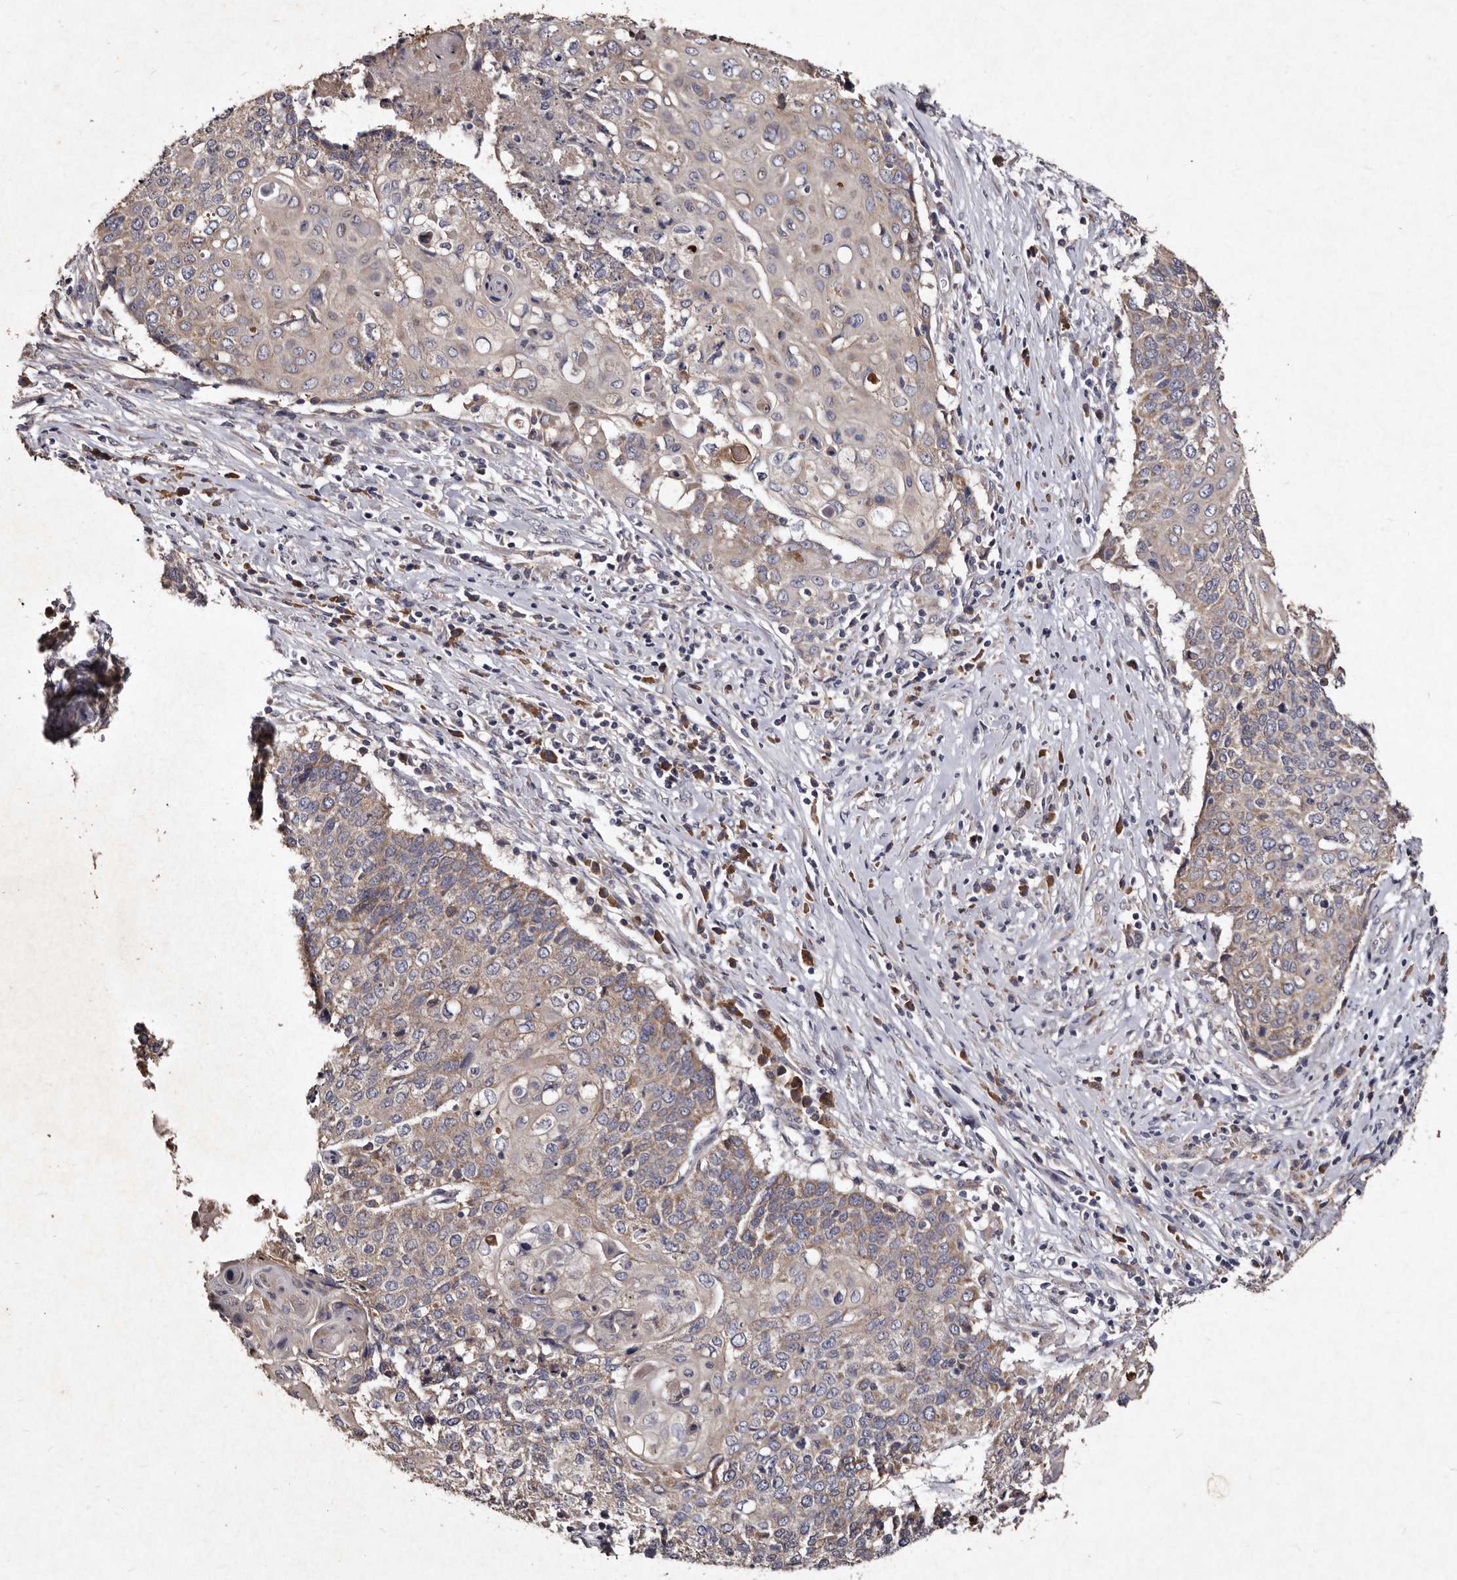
{"staining": {"intensity": "weak", "quantity": "25%-75%", "location": "cytoplasmic/membranous"}, "tissue": "cervical cancer", "cell_type": "Tumor cells", "image_type": "cancer", "snomed": [{"axis": "morphology", "description": "Squamous cell carcinoma, NOS"}, {"axis": "topography", "description": "Cervix"}], "caption": "Immunohistochemistry staining of cervical cancer (squamous cell carcinoma), which displays low levels of weak cytoplasmic/membranous staining in about 25%-75% of tumor cells indicating weak cytoplasmic/membranous protein positivity. The staining was performed using DAB (brown) for protein detection and nuclei were counterstained in hematoxylin (blue).", "gene": "TFB1M", "patient": {"sex": "female", "age": 39}}